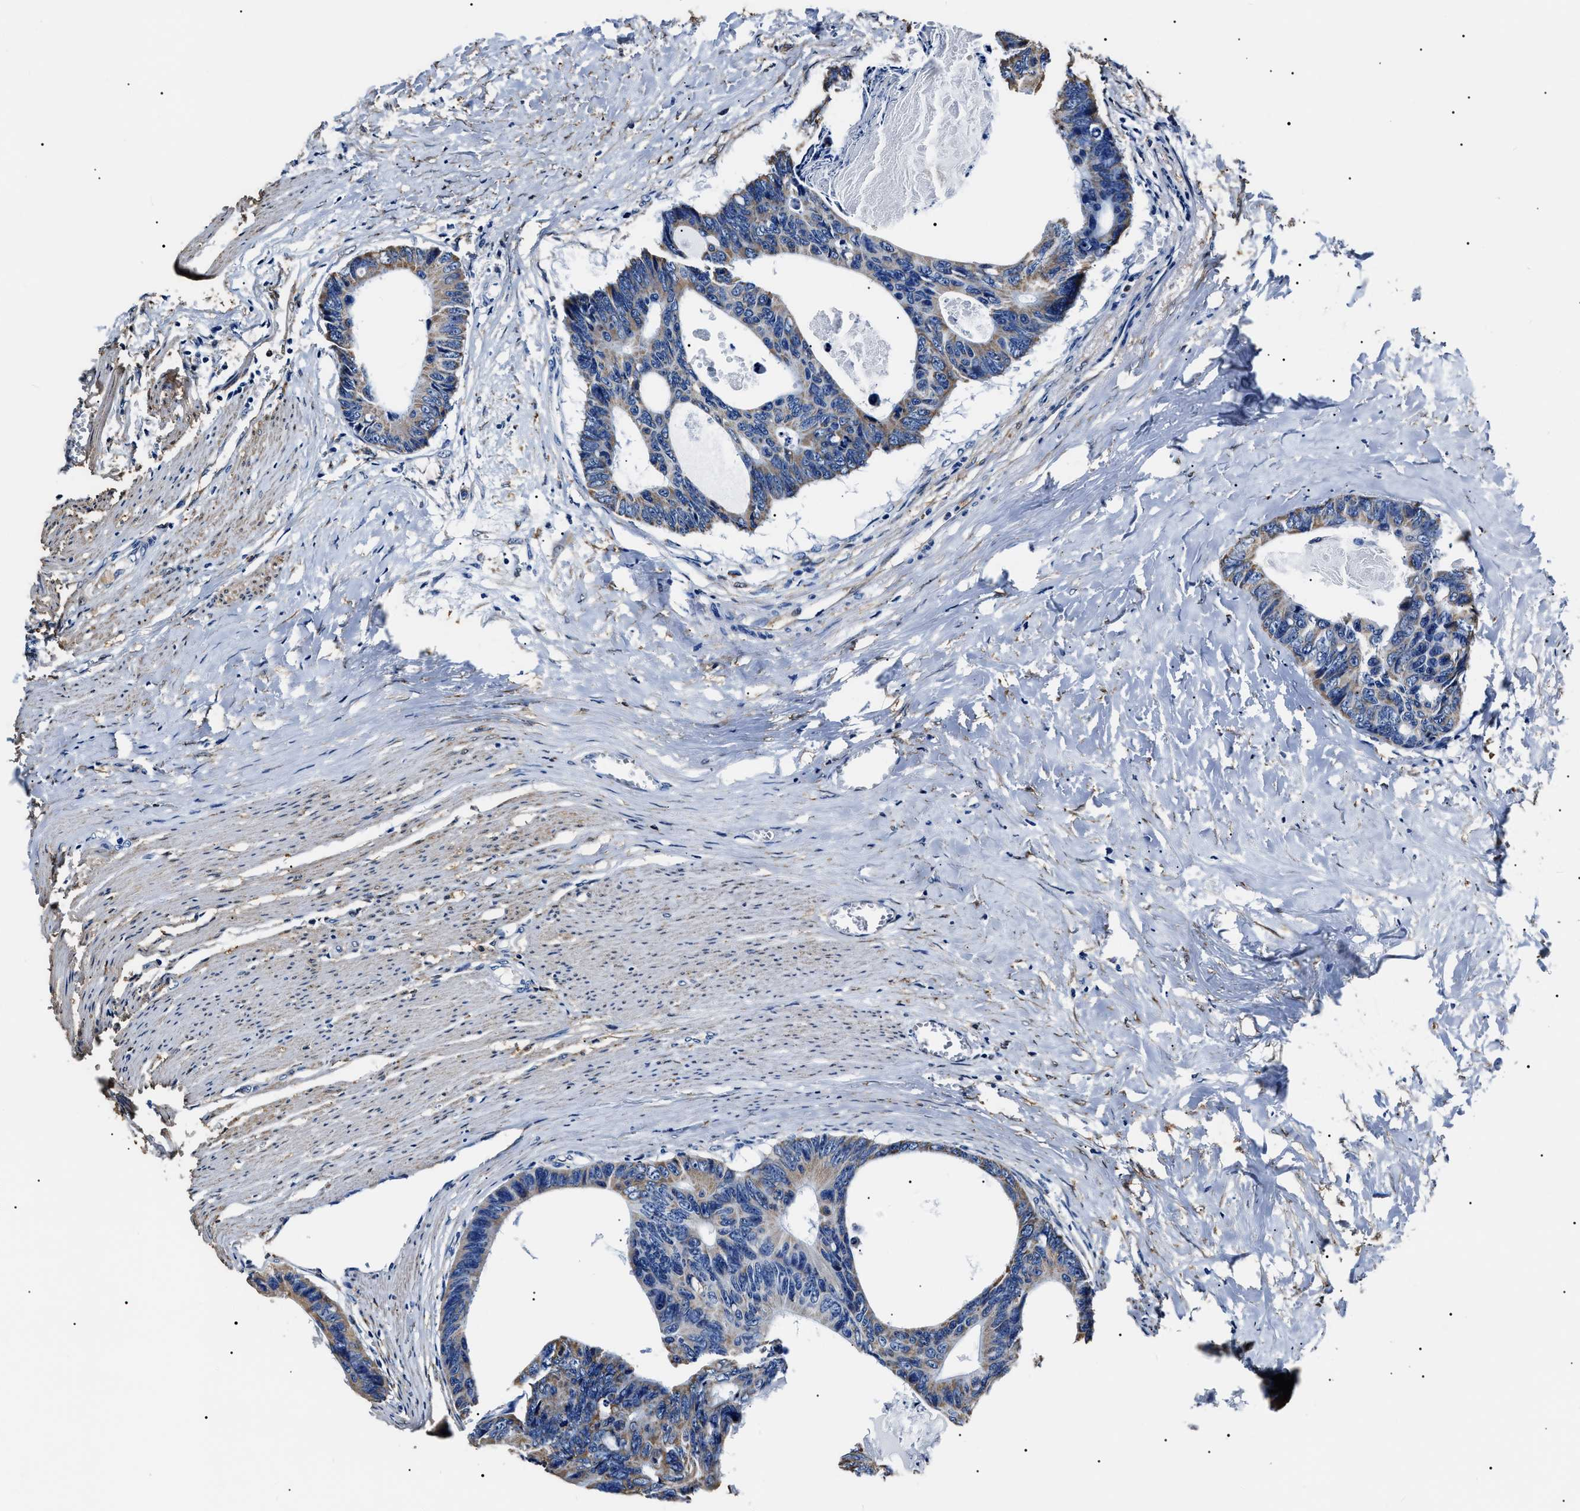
{"staining": {"intensity": "weak", "quantity": "<25%", "location": "cytoplasmic/membranous"}, "tissue": "colorectal cancer", "cell_type": "Tumor cells", "image_type": "cancer", "snomed": [{"axis": "morphology", "description": "Adenocarcinoma, NOS"}, {"axis": "topography", "description": "Colon"}], "caption": "Human colorectal cancer stained for a protein using immunohistochemistry (IHC) exhibits no positivity in tumor cells.", "gene": "ALDH1A1", "patient": {"sex": "female", "age": 55}}